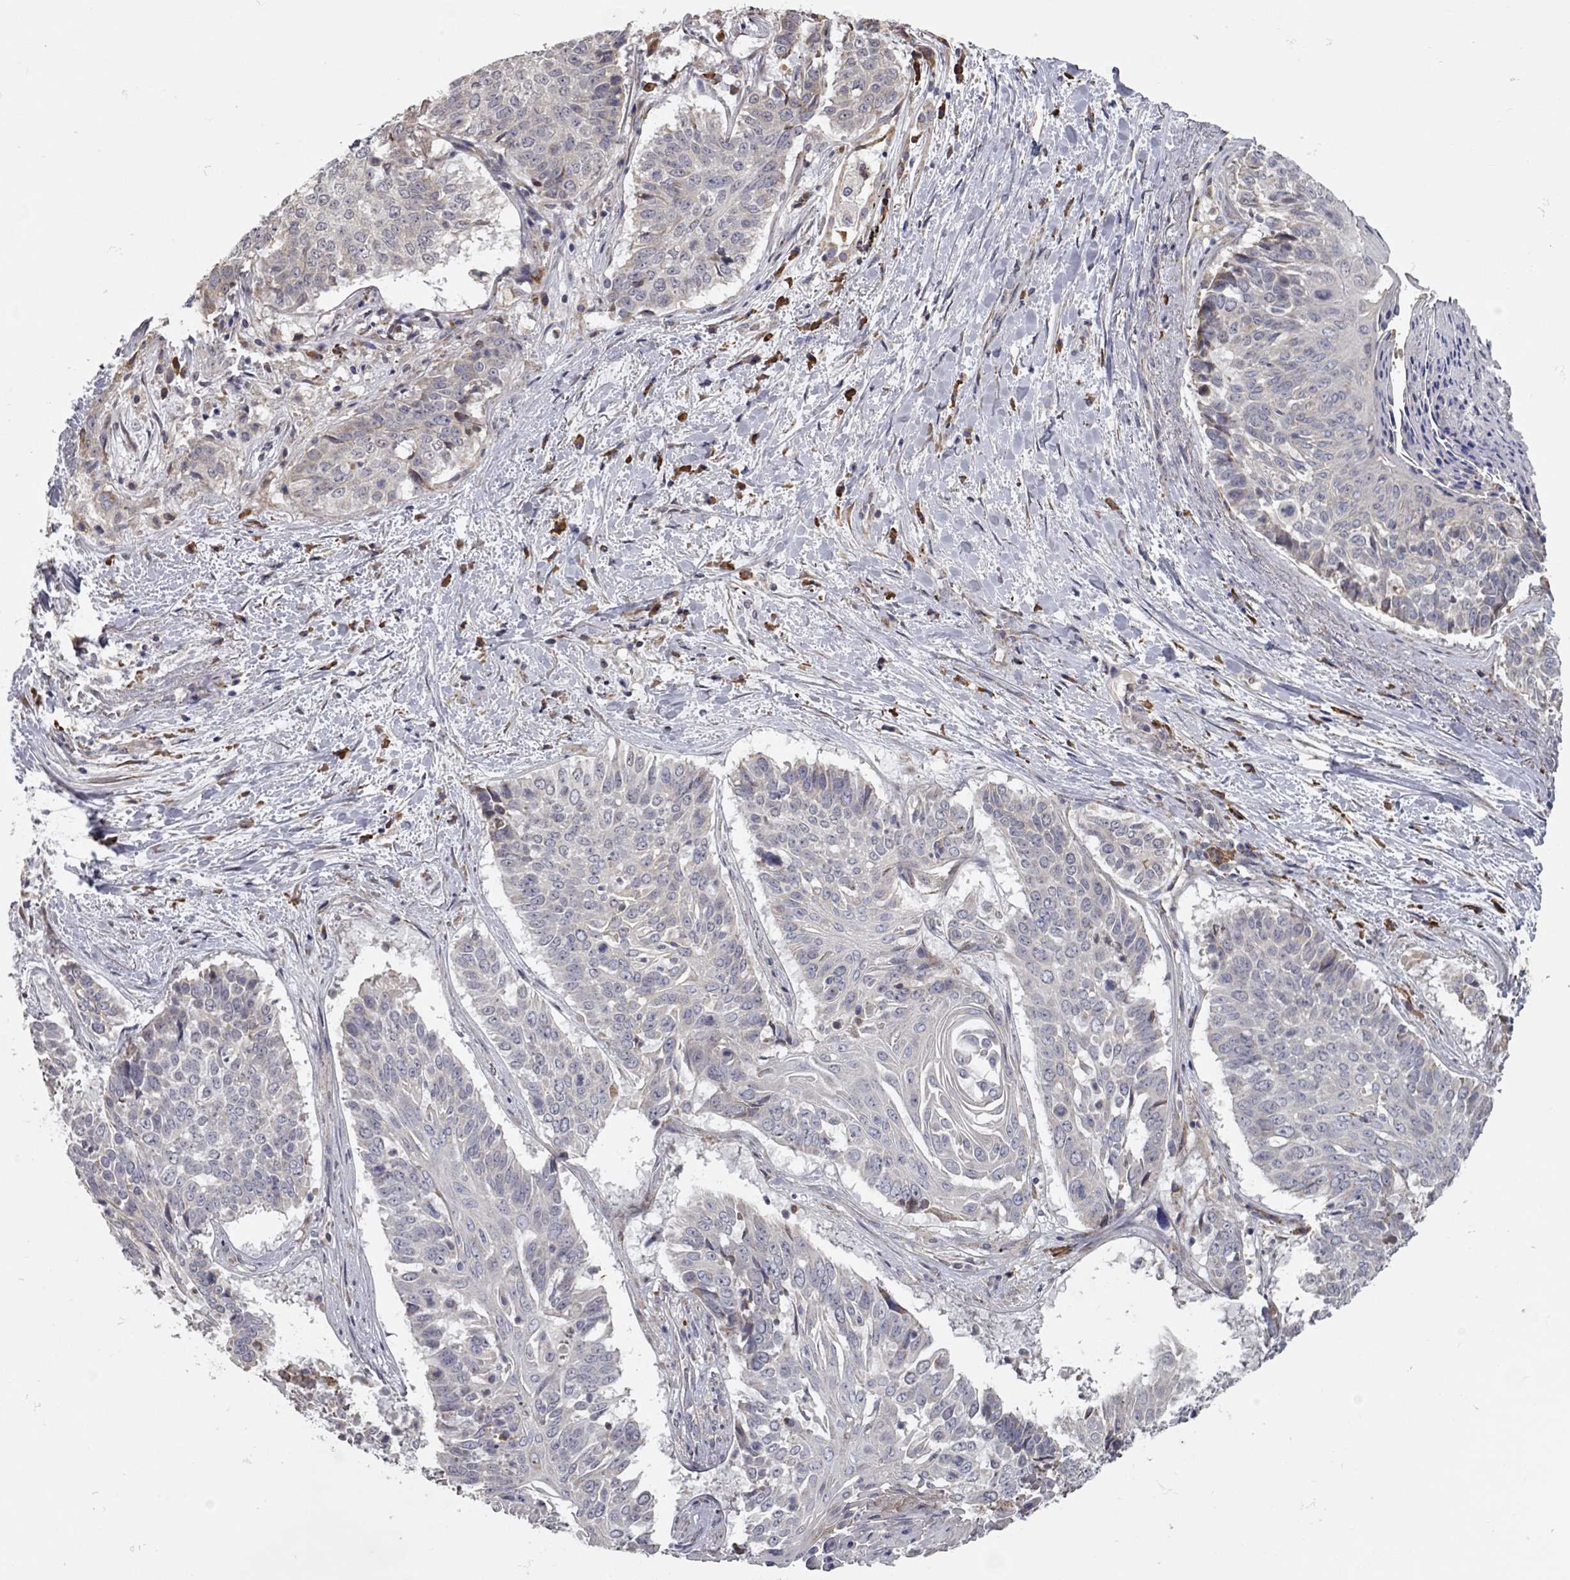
{"staining": {"intensity": "negative", "quantity": "none", "location": "none"}, "tissue": "lung cancer", "cell_type": "Tumor cells", "image_type": "cancer", "snomed": [{"axis": "morphology", "description": "Squamous cell carcinoma, NOS"}, {"axis": "topography", "description": "Lung"}], "caption": "DAB (3,3'-diaminobenzidine) immunohistochemical staining of lung cancer exhibits no significant staining in tumor cells.", "gene": "XAGE2", "patient": {"sex": "male", "age": 64}}